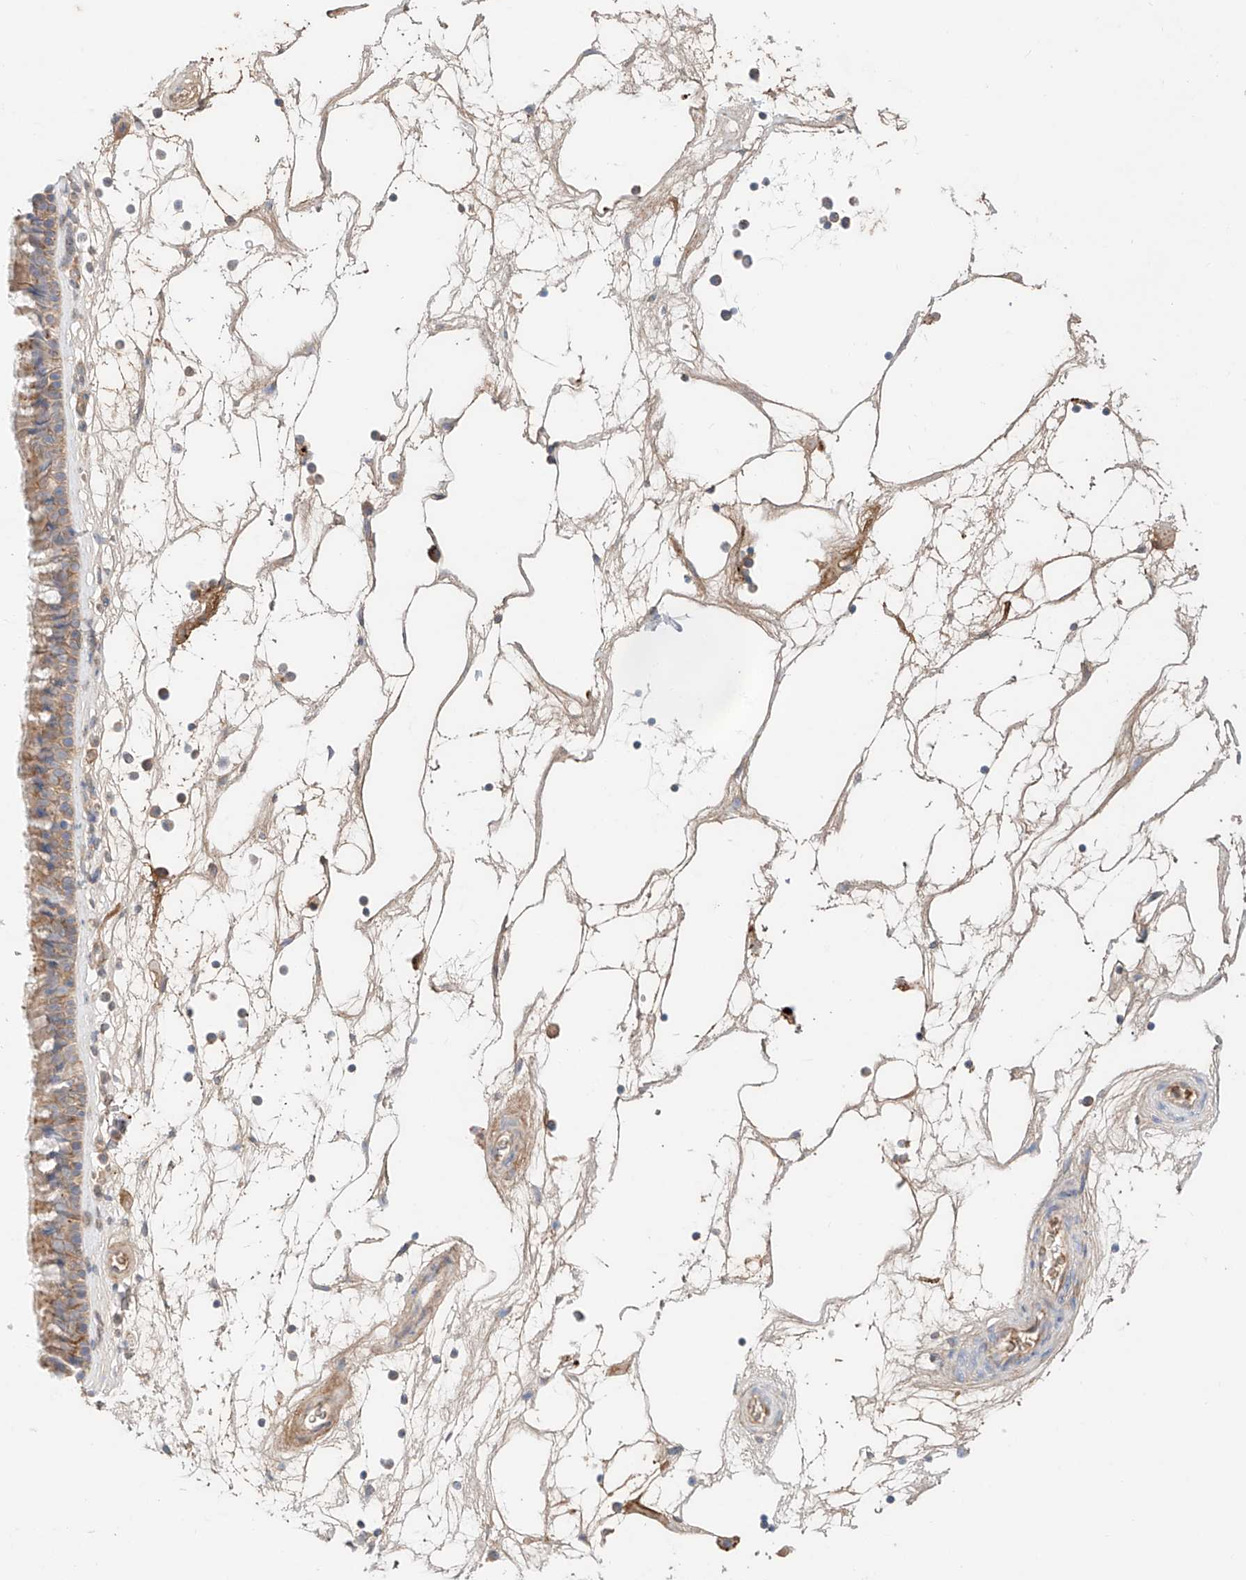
{"staining": {"intensity": "weak", "quantity": ">75%", "location": "cytoplasmic/membranous"}, "tissue": "nasopharynx", "cell_type": "Respiratory epithelial cells", "image_type": "normal", "snomed": [{"axis": "morphology", "description": "Normal tissue, NOS"}, {"axis": "topography", "description": "Nasopharynx"}], "caption": "Immunohistochemistry (IHC) of benign human nasopharynx displays low levels of weak cytoplasmic/membranous expression in about >75% of respiratory epithelial cells.", "gene": "PGGT1B", "patient": {"sex": "male", "age": 64}}